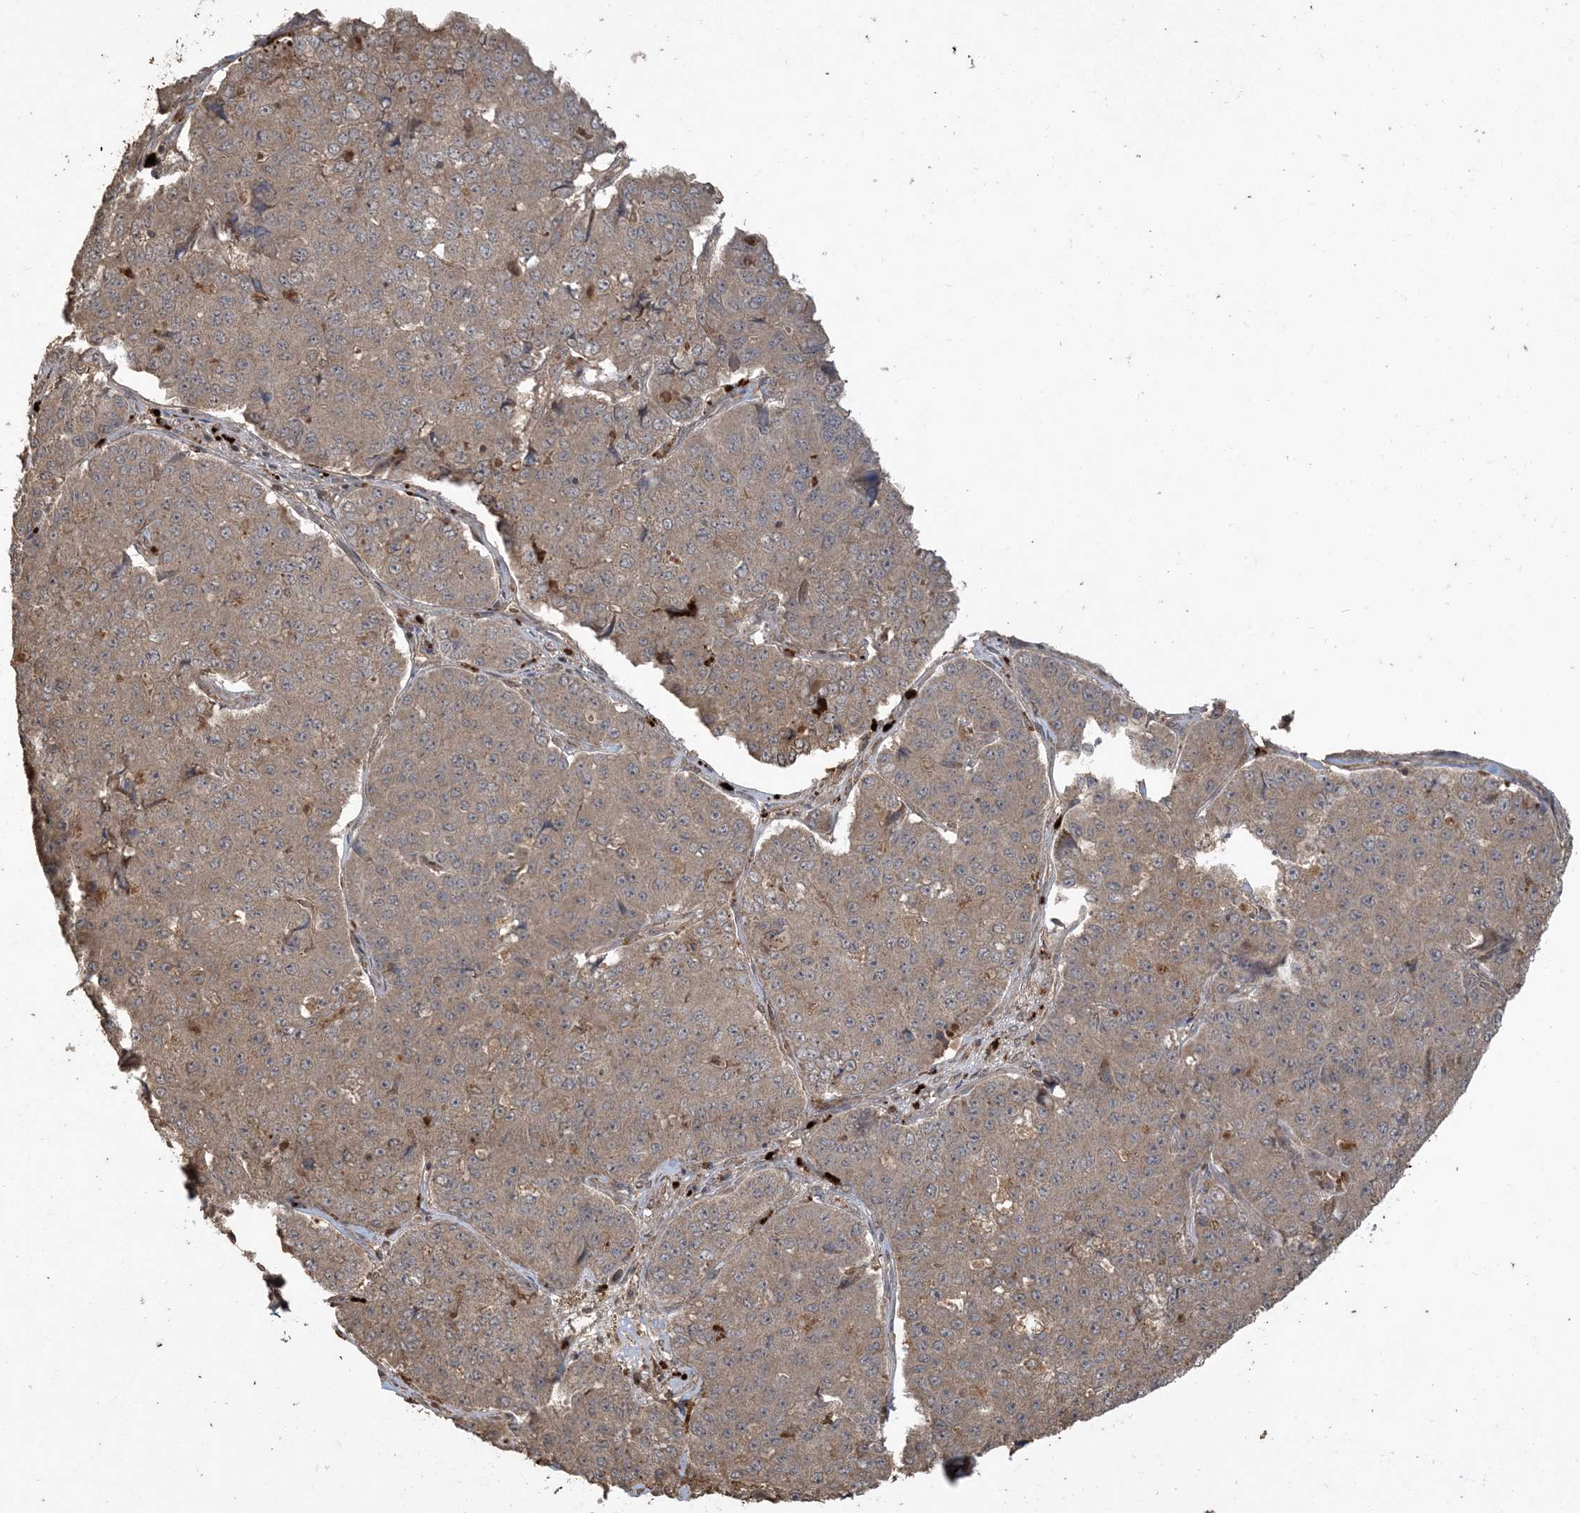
{"staining": {"intensity": "moderate", "quantity": "<25%", "location": "cytoplasmic/membranous"}, "tissue": "pancreatic cancer", "cell_type": "Tumor cells", "image_type": "cancer", "snomed": [{"axis": "morphology", "description": "Adenocarcinoma, NOS"}, {"axis": "topography", "description": "Pancreas"}], "caption": "Brown immunohistochemical staining in human pancreatic cancer demonstrates moderate cytoplasmic/membranous staining in about <25% of tumor cells.", "gene": "EFCAB8", "patient": {"sex": "male", "age": 50}}